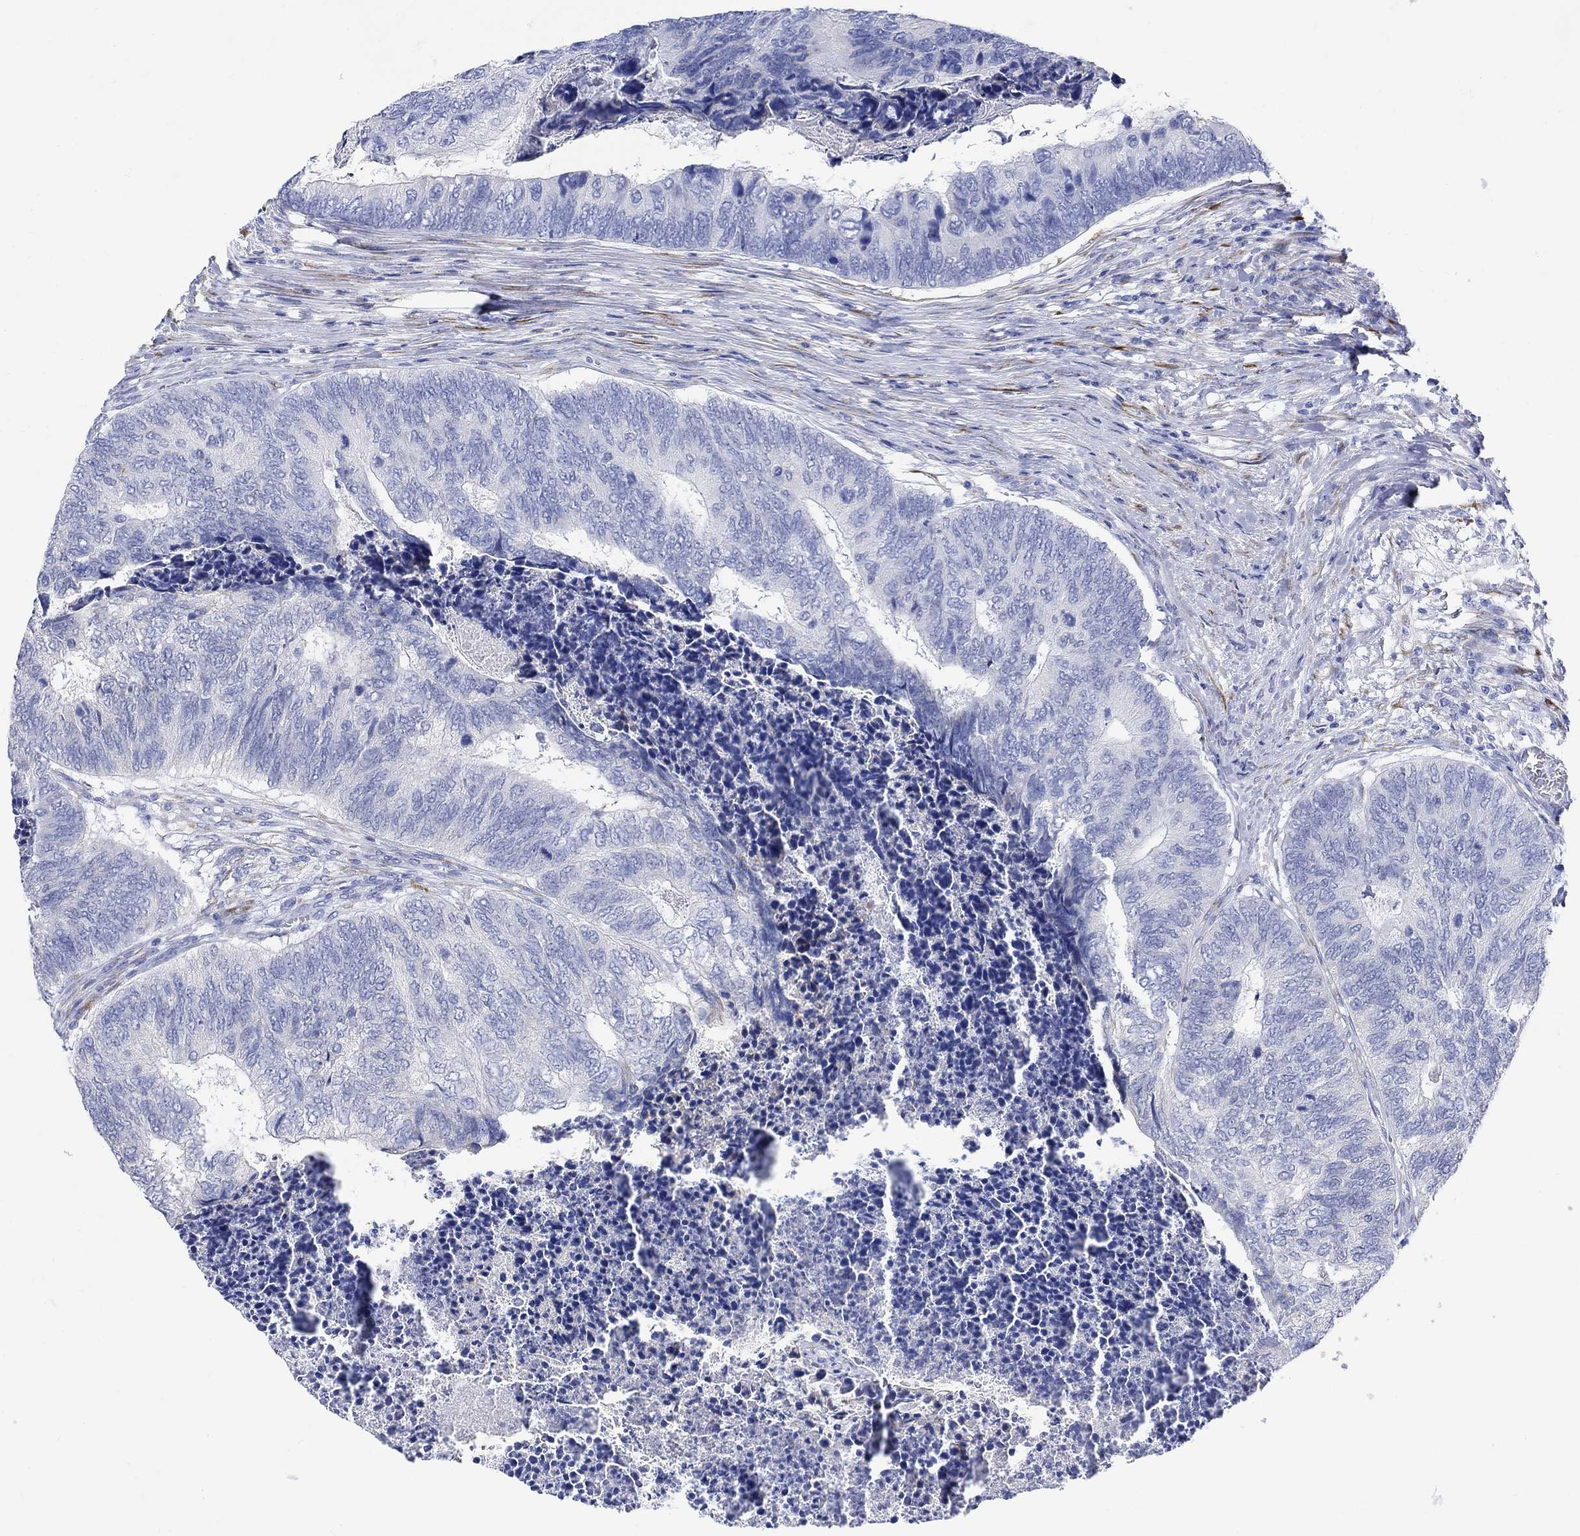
{"staining": {"intensity": "negative", "quantity": "none", "location": "none"}, "tissue": "colorectal cancer", "cell_type": "Tumor cells", "image_type": "cancer", "snomed": [{"axis": "morphology", "description": "Adenocarcinoma, NOS"}, {"axis": "topography", "description": "Colon"}], "caption": "Tumor cells are negative for brown protein staining in colorectal cancer (adenocarcinoma).", "gene": "MYL1", "patient": {"sex": "female", "age": 67}}